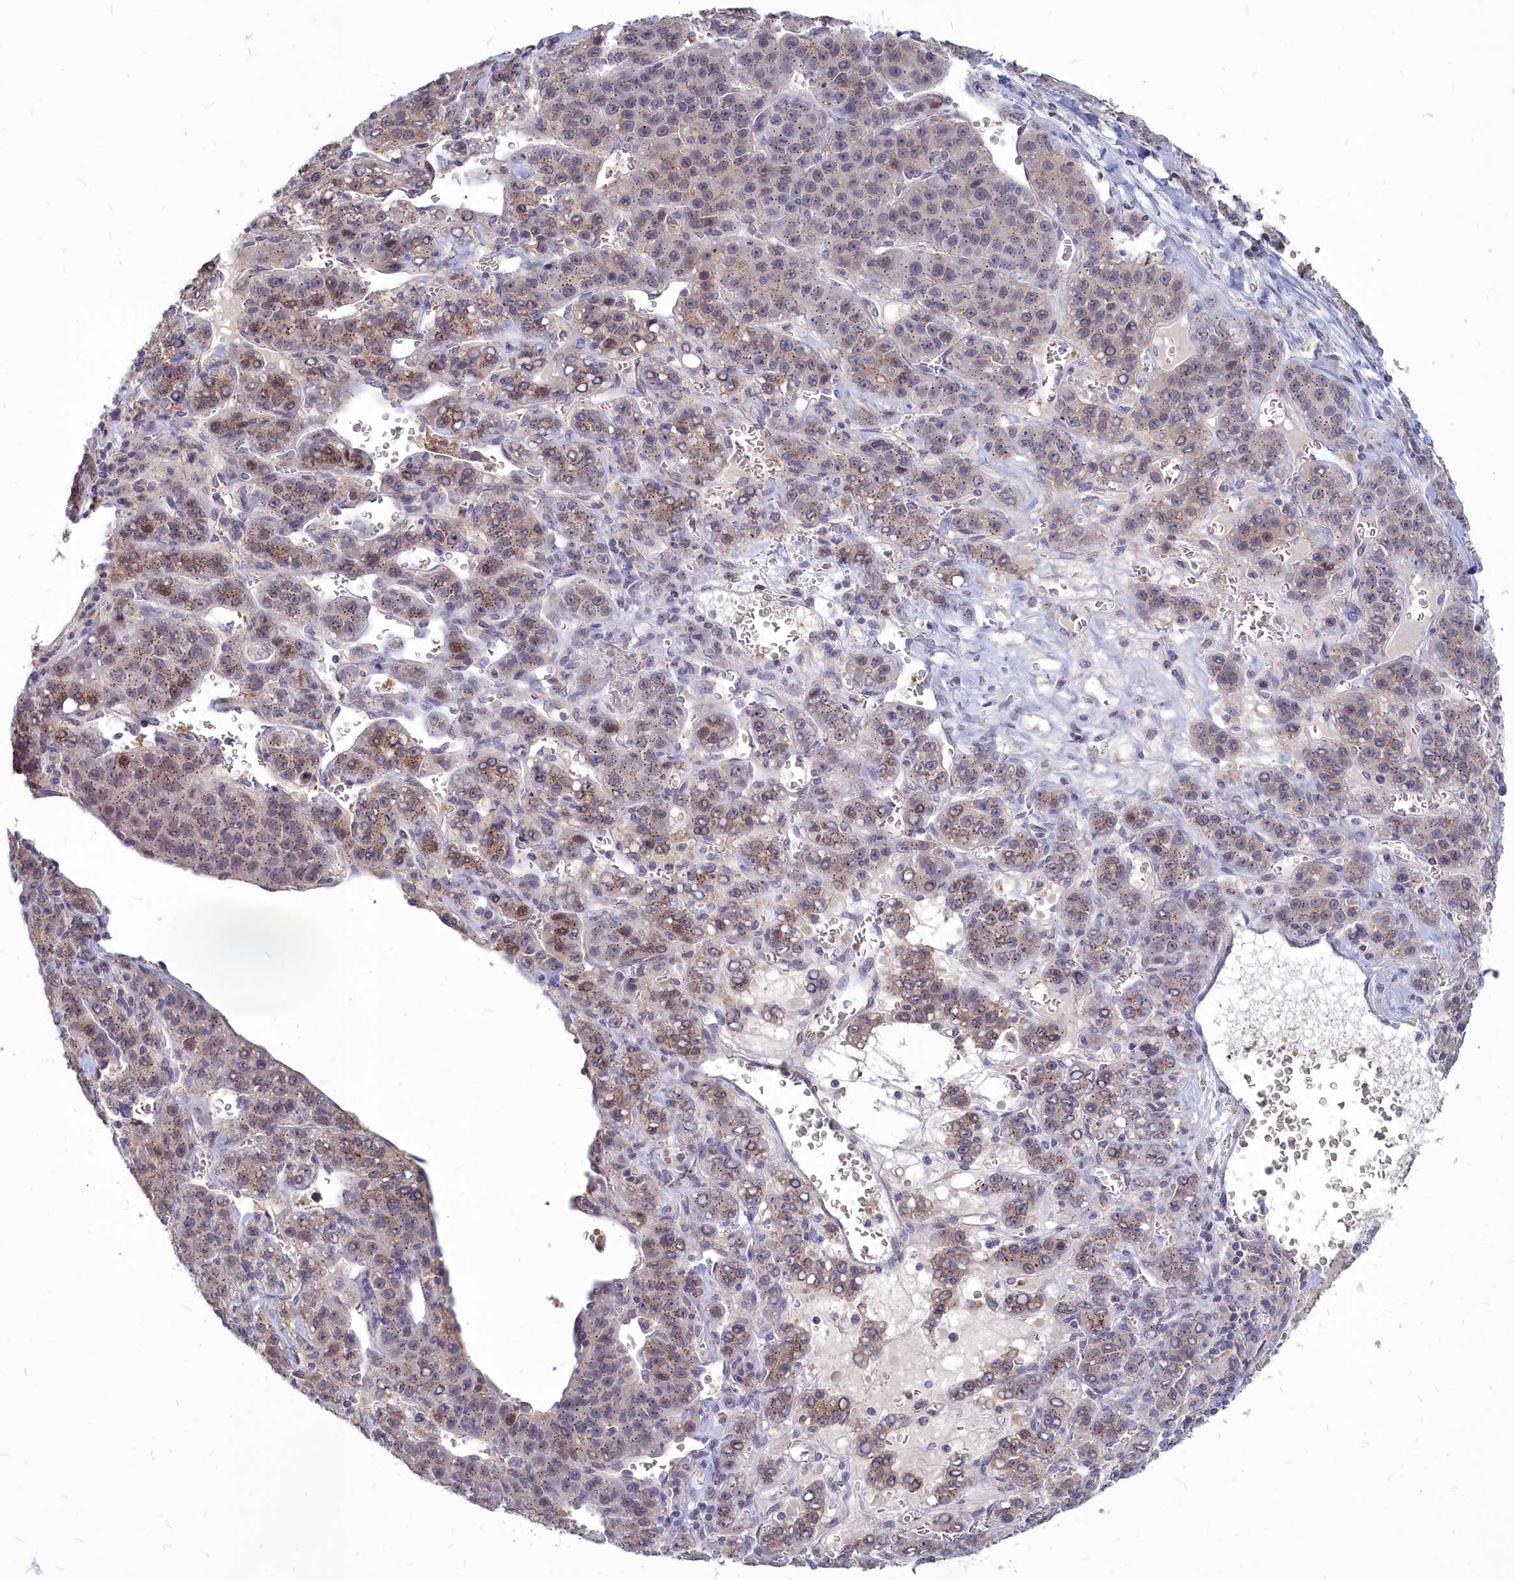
{"staining": {"intensity": "moderate", "quantity": "25%-75%", "location": "cytoplasmic/membranous,nuclear"}, "tissue": "liver cancer", "cell_type": "Tumor cells", "image_type": "cancer", "snomed": [{"axis": "morphology", "description": "Carcinoma, Hepatocellular, NOS"}, {"axis": "topography", "description": "Liver"}], "caption": "A high-resolution photomicrograph shows immunohistochemistry staining of hepatocellular carcinoma (liver), which shows moderate cytoplasmic/membranous and nuclear positivity in approximately 25%-75% of tumor cells.", "gene": "NOXA1", "patient": {"sex": "female", "age": 53}}